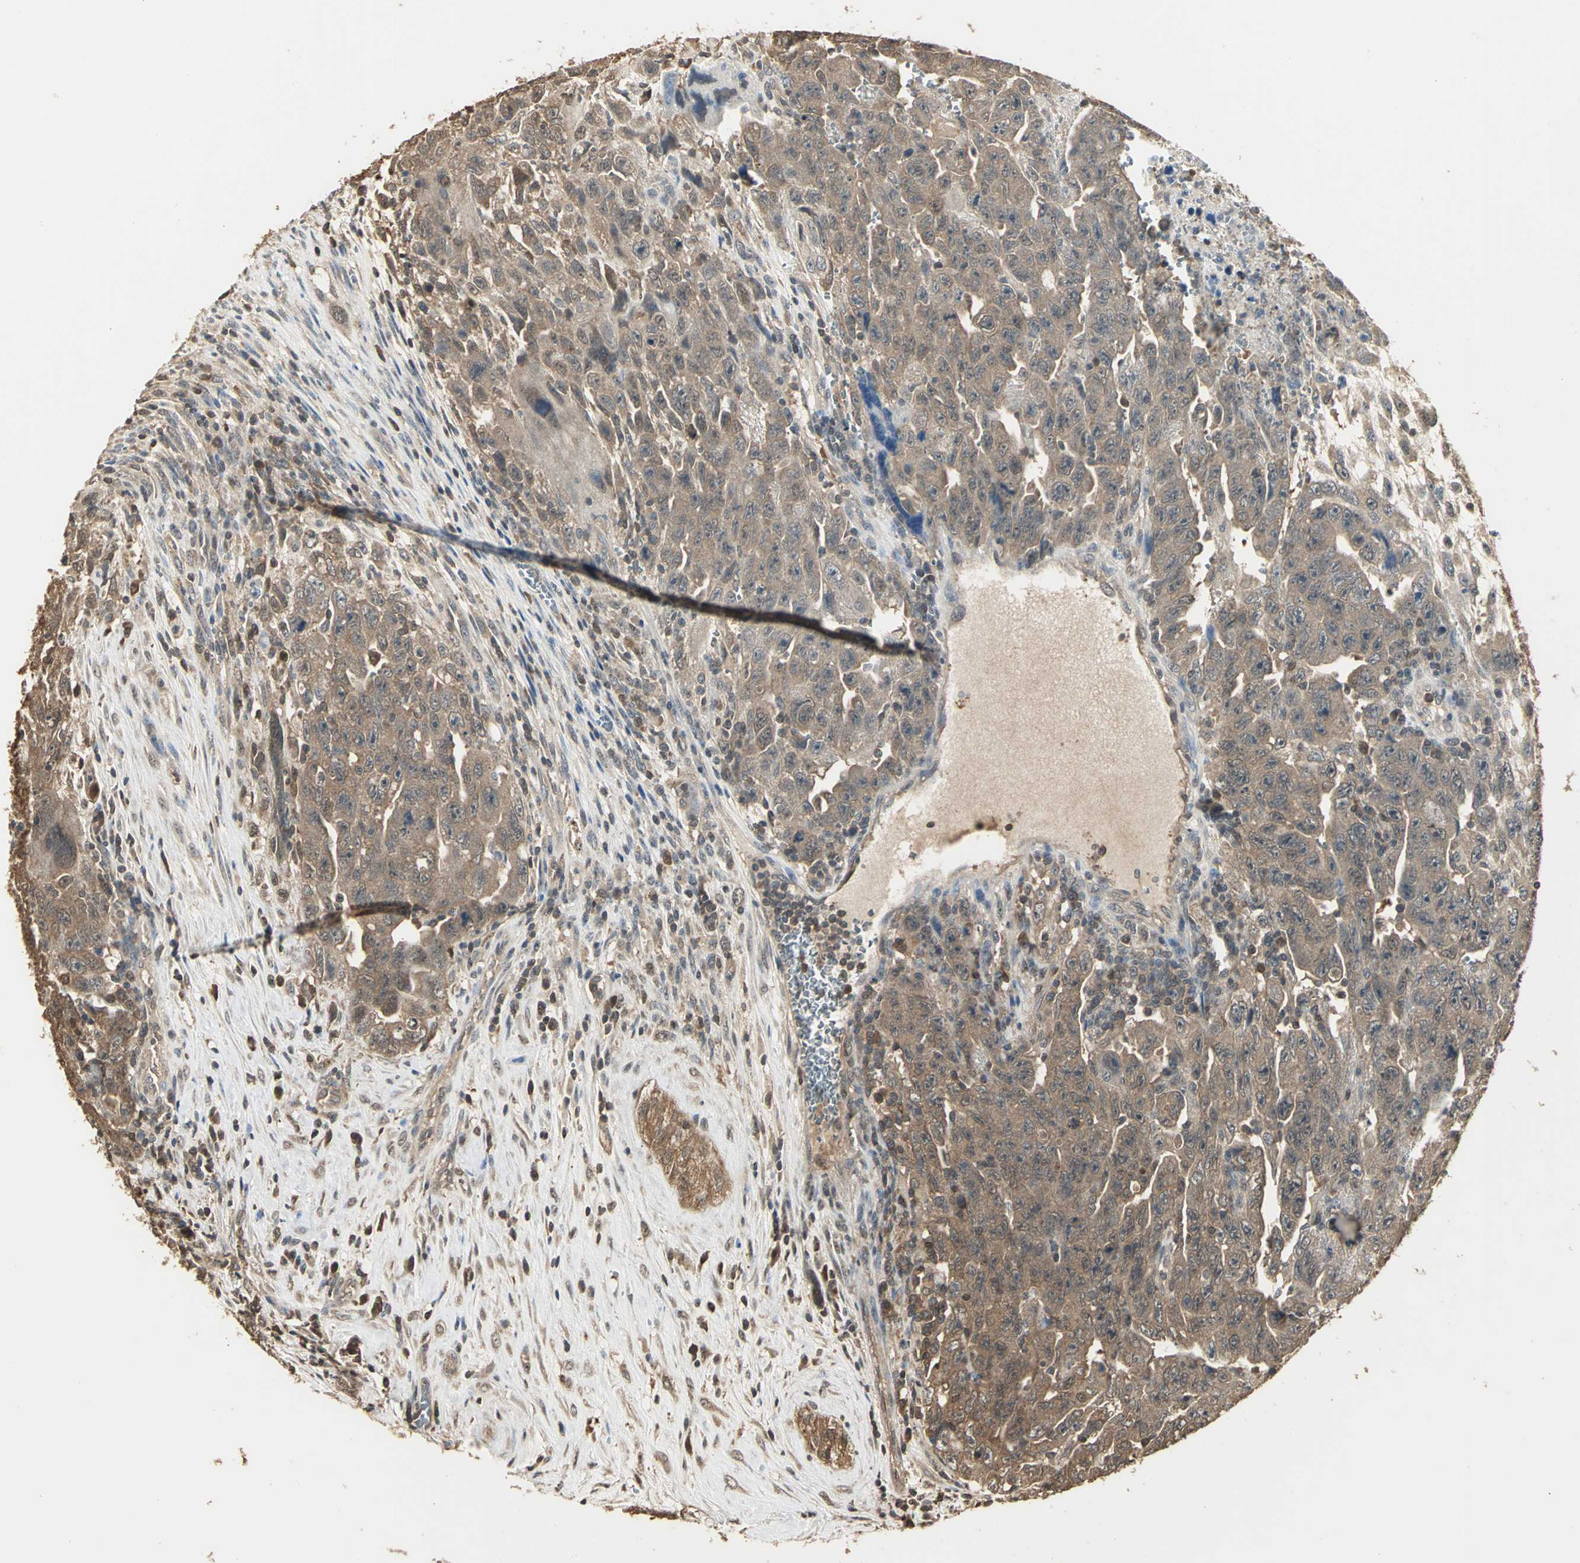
{"staining": {"intensity": "moderate", "quantity": ">75%", "location": "cytoplasmic/membranous"}, "tissue": "testis cancer", "cell_type": "Tumor cells", "image_type": "cancer", "snomed": [{"axis": "morphology", "description": "Carcinoma, Embryonal, NOS"}, {"axis": "topography", "description": "Testis"}], "caption": "Moderate cytoplasmic/membranous staining is seen in approximately >75% of tumor cells in testis cancer (embryonal carcinoma). (DAB (3,3'-diaminobenzidine) IHC, brown staining for protein, blue staining for nuclei).", "gene": "PARK7", "patient": {"sex": "male", "age": 28}}